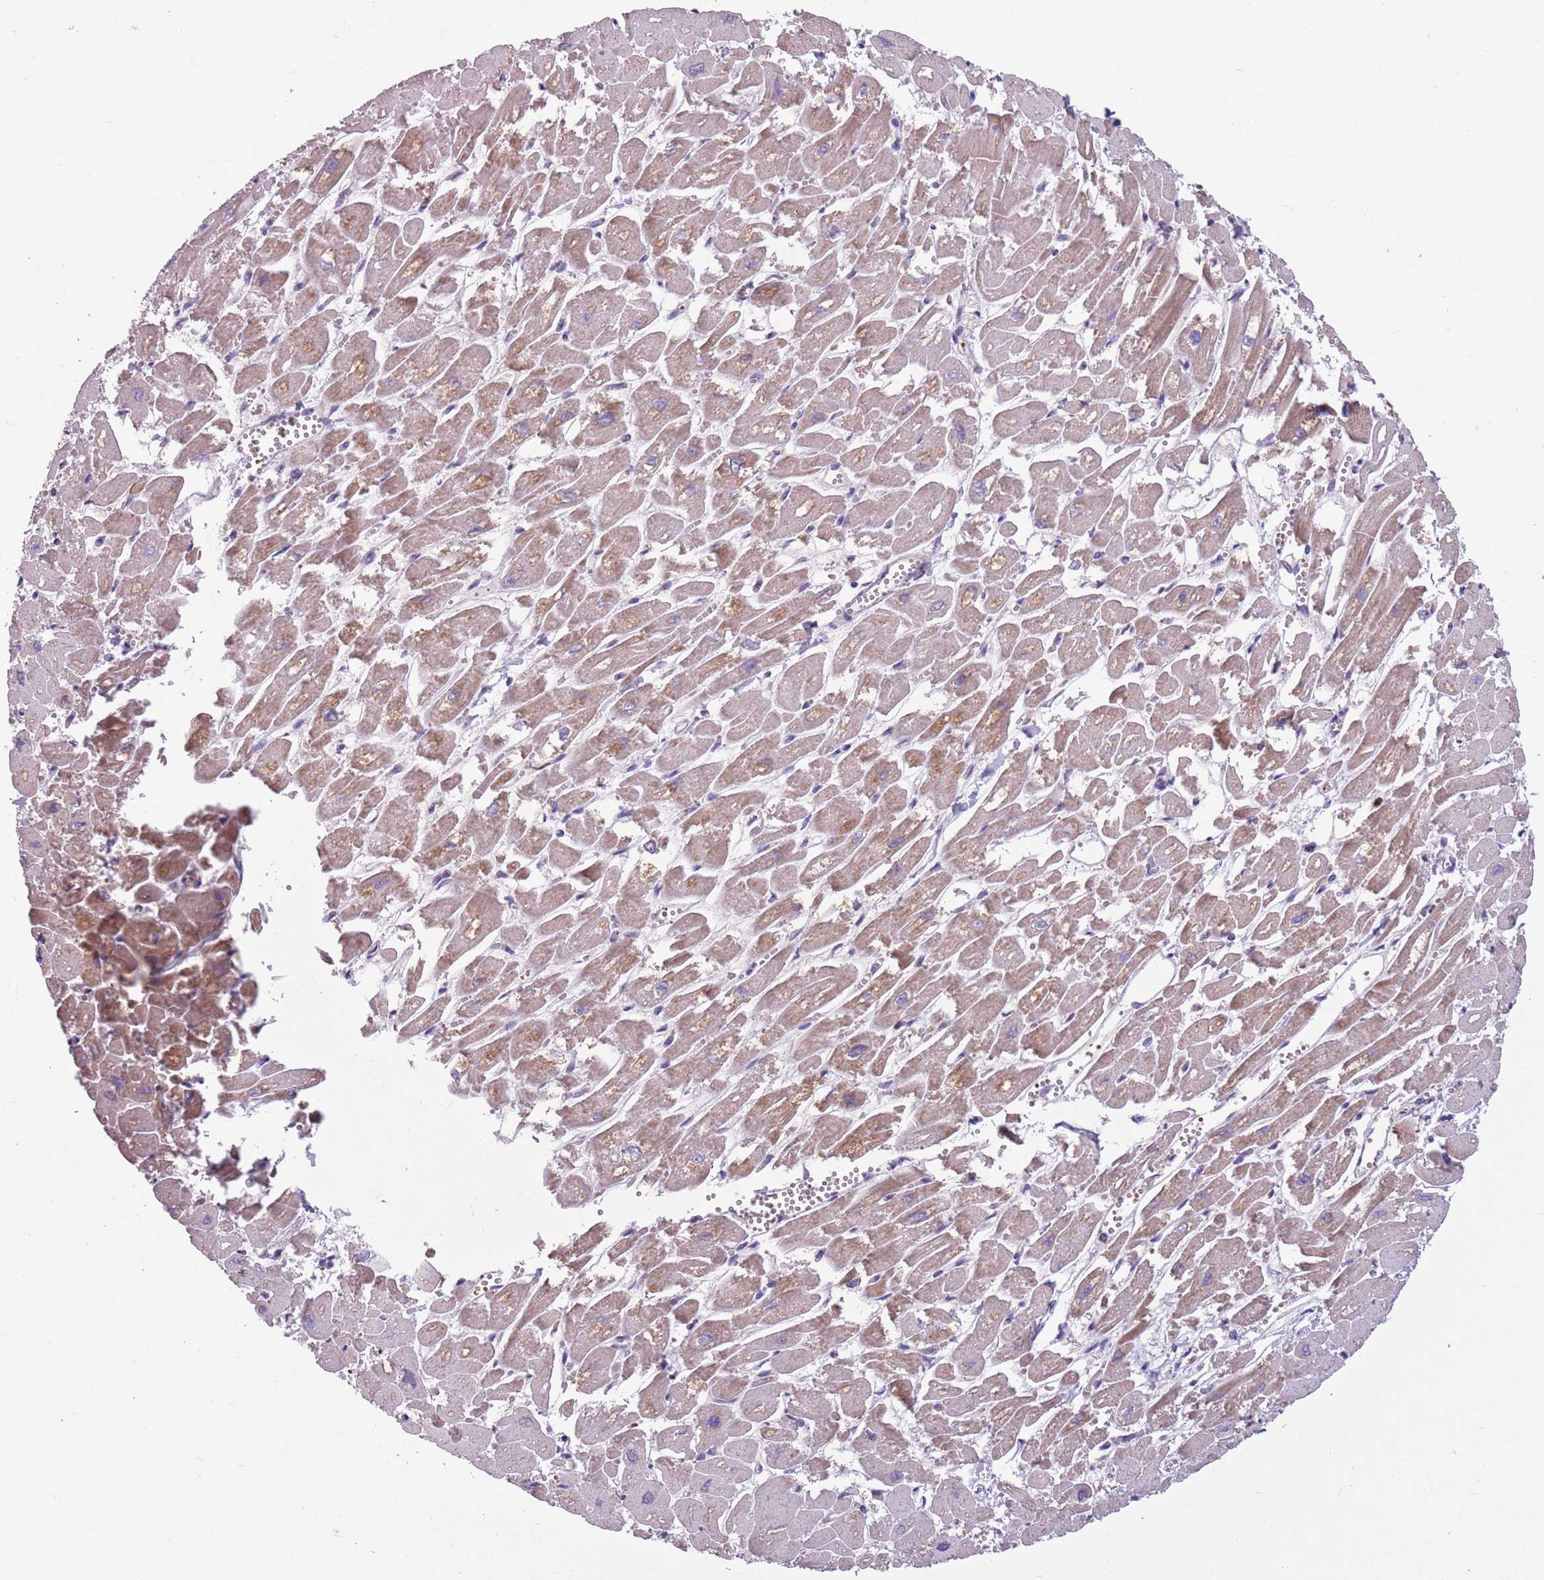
{"staining": {"intensity": "moderate", "quantity": "25%-75%", "location": "cytoplasmic/membranous"}, "tissue": "heart muscle", "cell_type": "Cardiomyocytes", "image_type": "normal", "snomed": [{"axis": "morphology", "description": "Normal tissue, NOS"}, {"axis": "topography", "description": "Heart"}], "caption": "Immunohistochemical staining of benign human heart muscle exhibits medium levels of moderate cytoplasmic/membranous positivity in about 25%-75% of cardiomyocytes.", "gene": "ADCY7", "patient": {"sex": "male", "age": 54}}